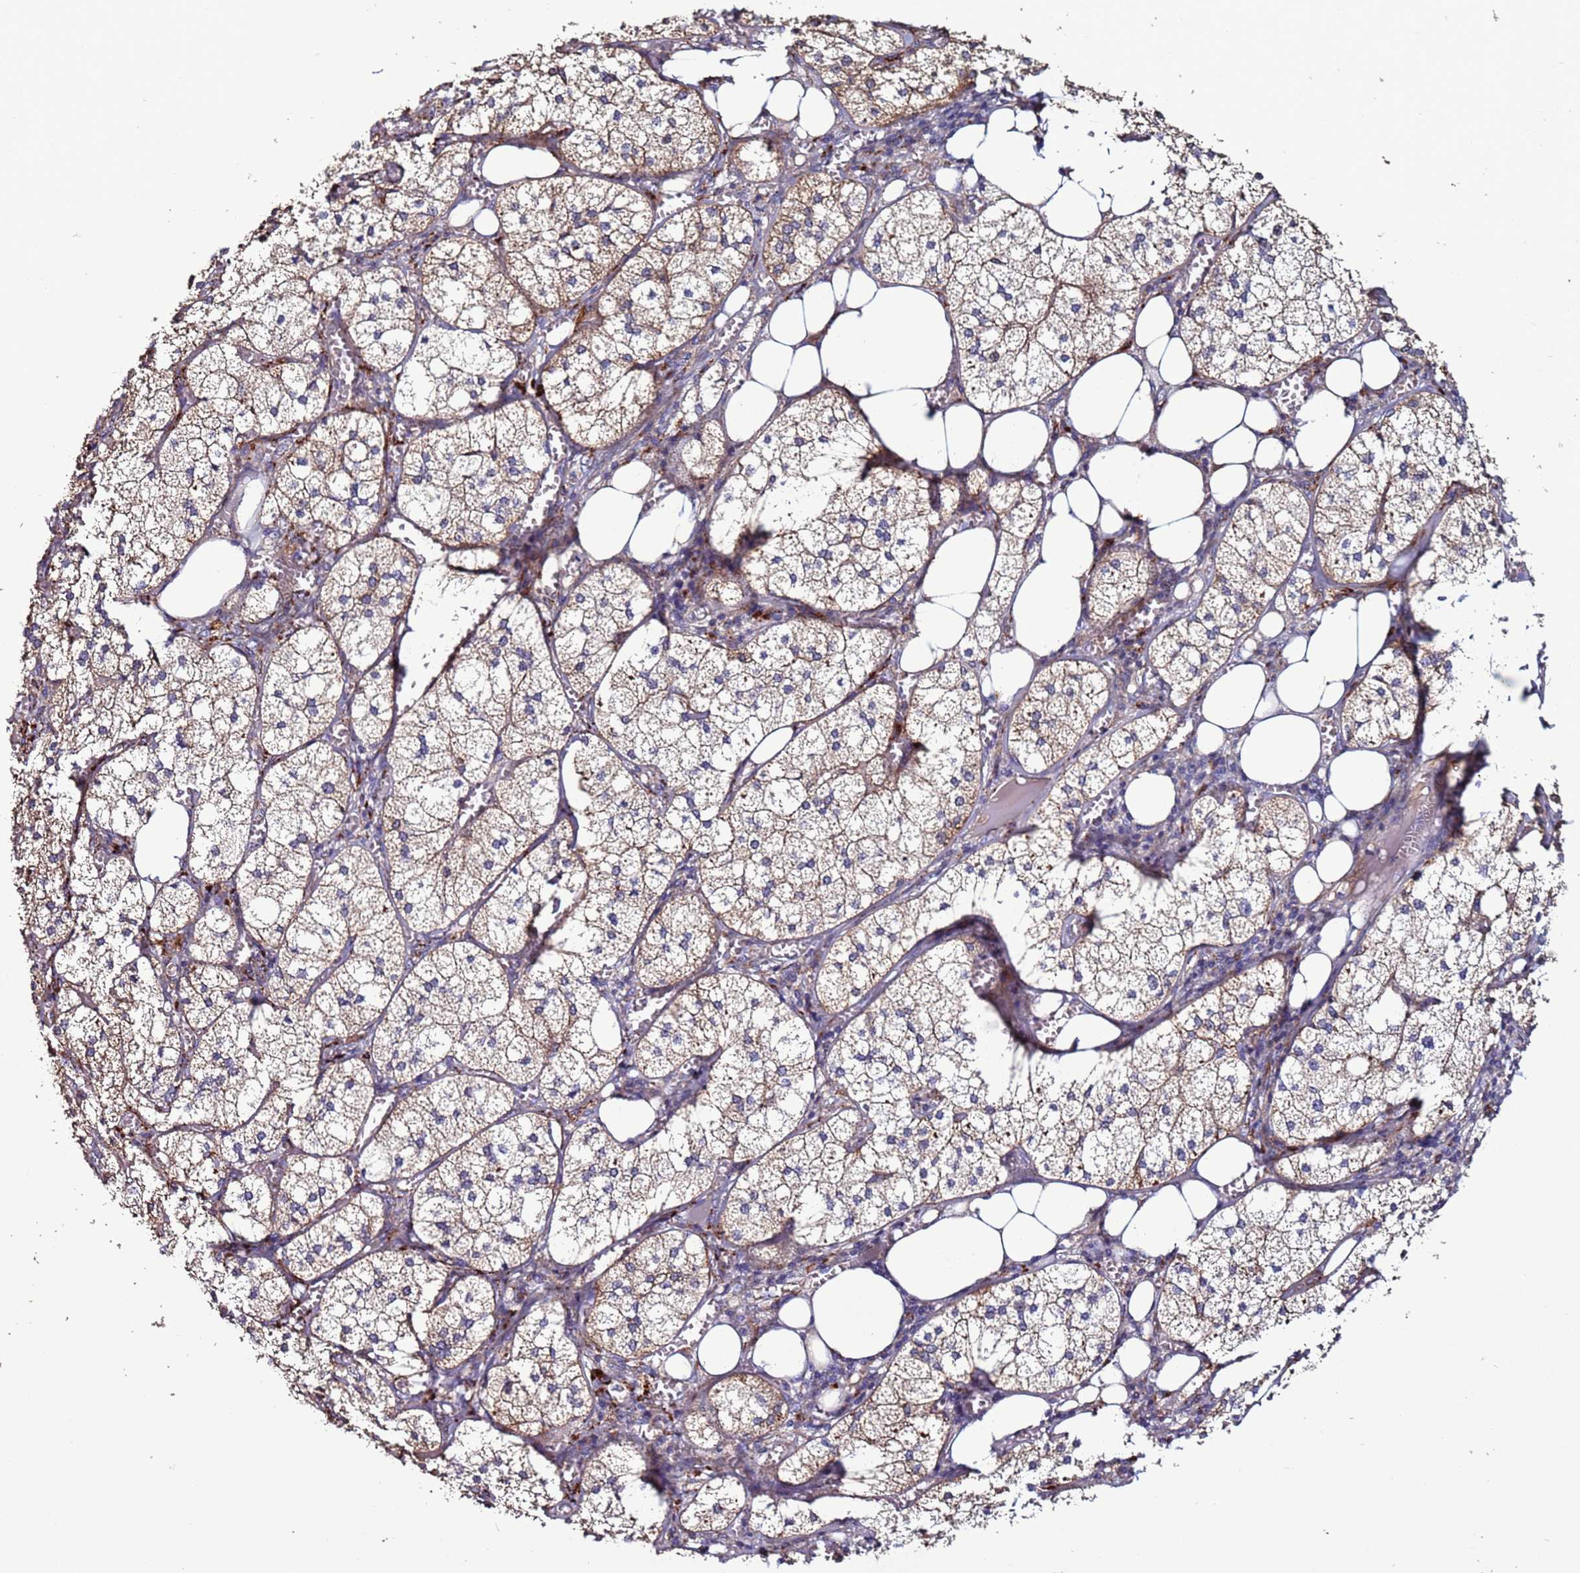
{"staining": {"intensity": "moderate", "quantity": "25%-75%", "location": "cytoplasmic/membranous"}, "tissue": "adrenal gland", "cell_type": "Glandular cells", "image_type": "normal", "snomed": [{"axis": "morphology", "description": "Normal tissue, NOS"}, {"axis": "topography", "description": "Adrenal gland"}], "caption": "IHC of unremarkable human adrenal gland displays medium levels of moderate cytoplasmic/membranous expression in approximately 25%-75% of glandular cells. (DAB (3,3'-diaminobenzidine) IHC, brown staining for protein, blue staining for nuclei).", "gene": "CEP55", "patient": {"sex": "female", "age": 61}}